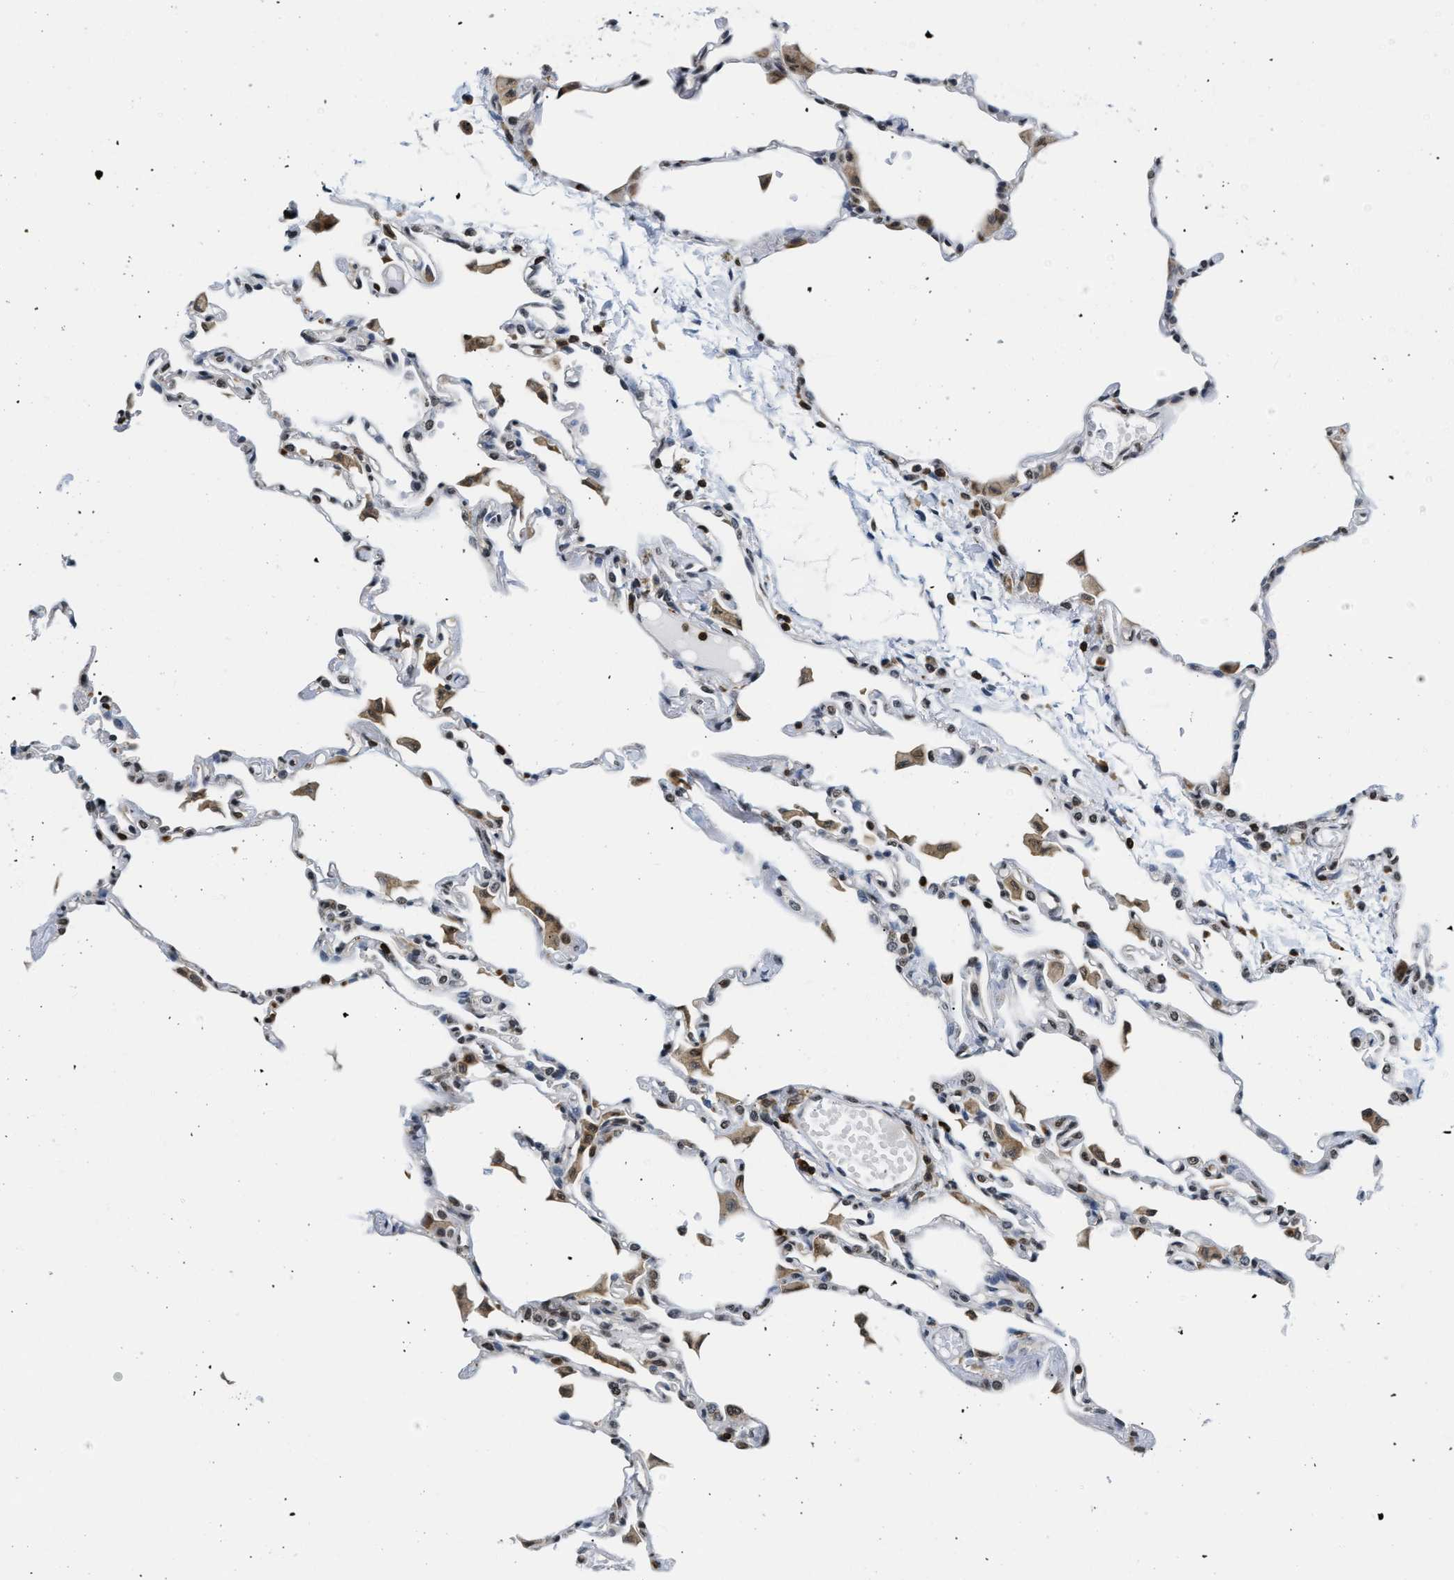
{"staining": {"intensity": "moderate", "quantity": "25%-75%", "location": "nuclear"}, "tissue": "lung", "cell_type": "Alveolar cells", "image_type": "normal", "snomed": [{"axis": "morphology", "description": "Normal tissue, NOS"}, {"axis": "topography", "description": "Lung"}], "caption": "High-magnification brightfield microscopy of unremarkable lung stained with DAB (brown) and counterstained with hematoxylin (blue). alveolar cells exhibit moderate nuclear positivity is identified in about25%-75% of cells.", "gene": "STK10", "patient": {"sex": "female", "age": 49}}